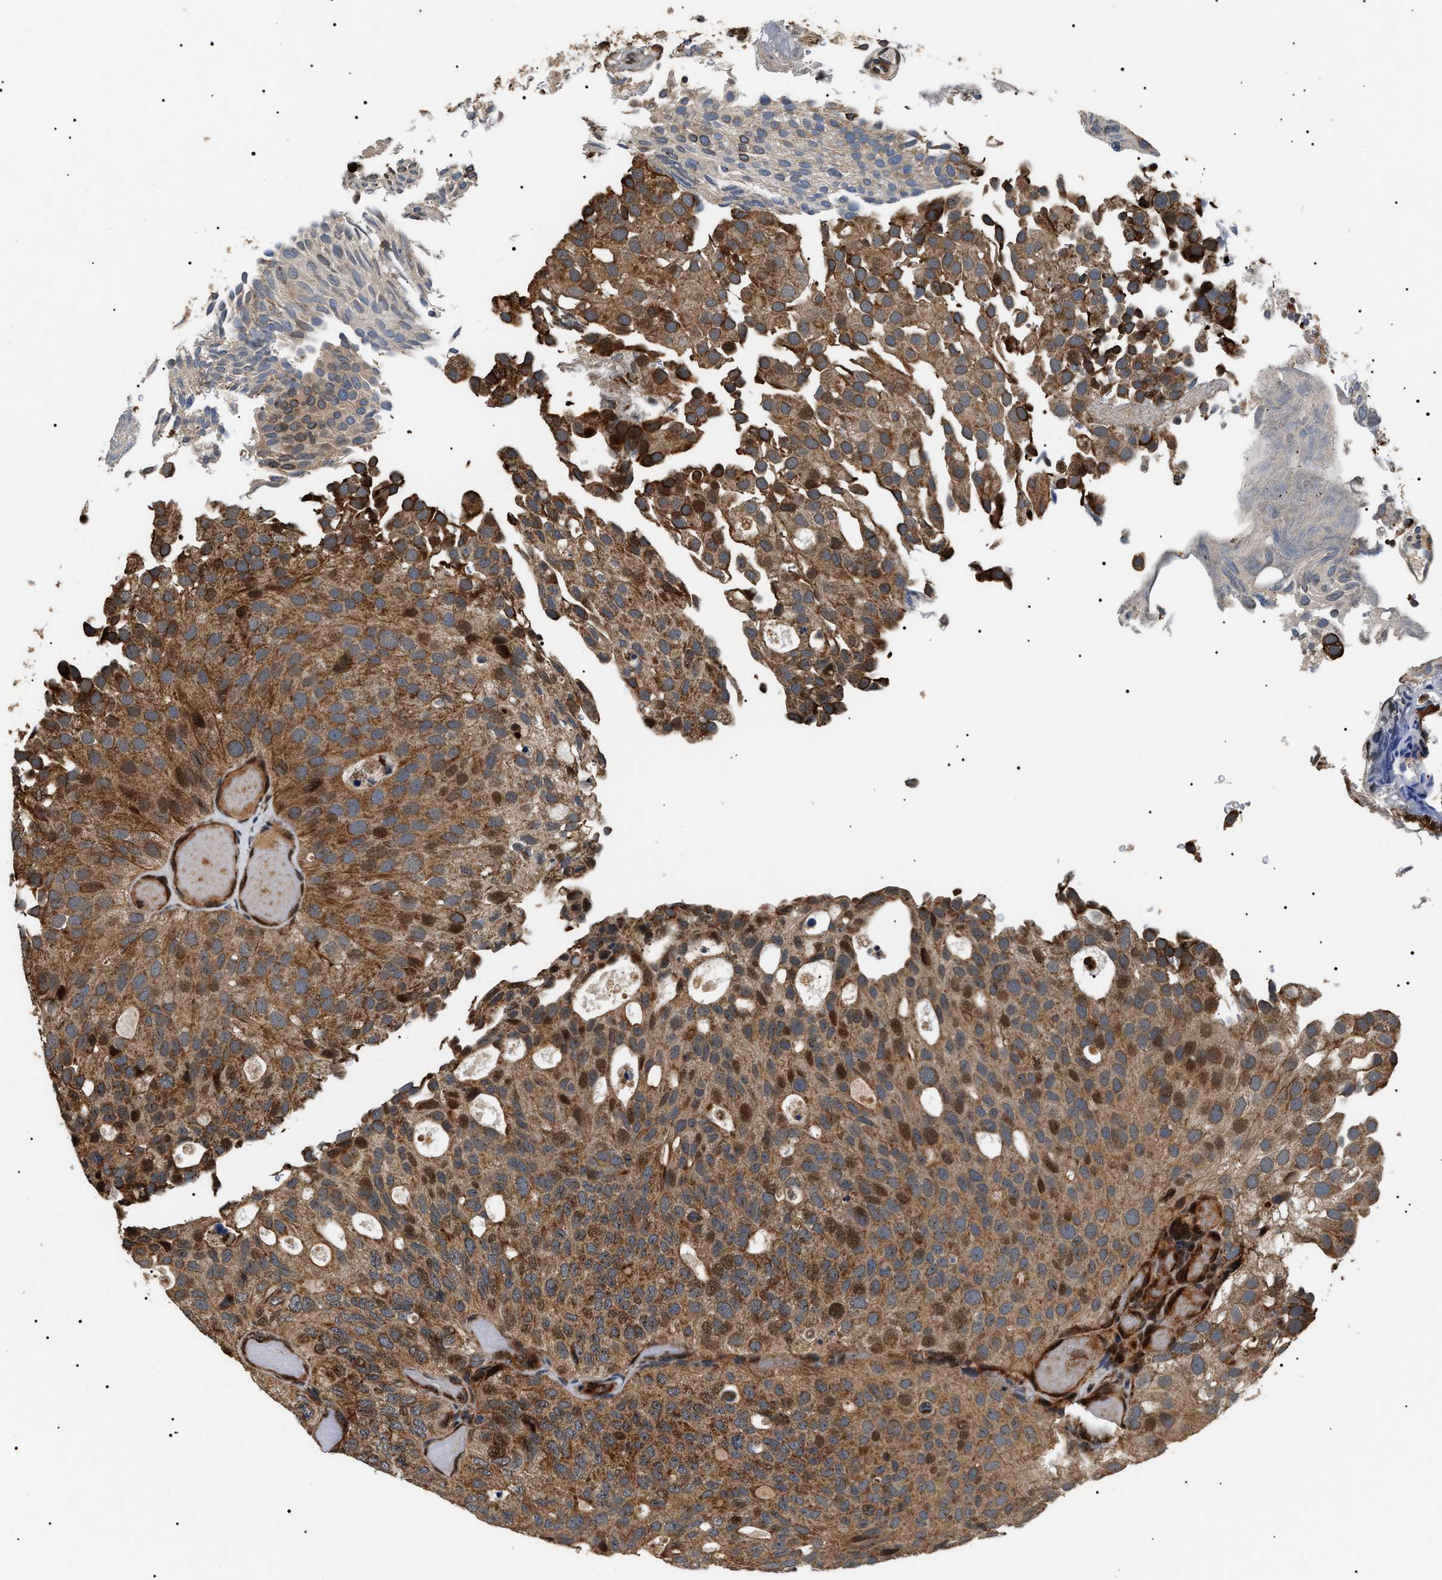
{"staining": {"intensity": "strong", "quantity": ">75%", "location": "cytoplasmic/membranous,nuclear"}, "tissue": "urothelial cancer", "cell_type": "Tumor cells", "image_type": "cancer", "snomed": [{"axis": "morphology", "description": "Urothelial carcinoma, Low grade"}, {"axis": "topography", "description": "Urinary bladder"}], "caption": "Urothelial cancer stained with a protein marker exhibits strong staining in tumor cells.", "gene": "ZBTB26", "patient": {"sex": "male", "age": 78}}